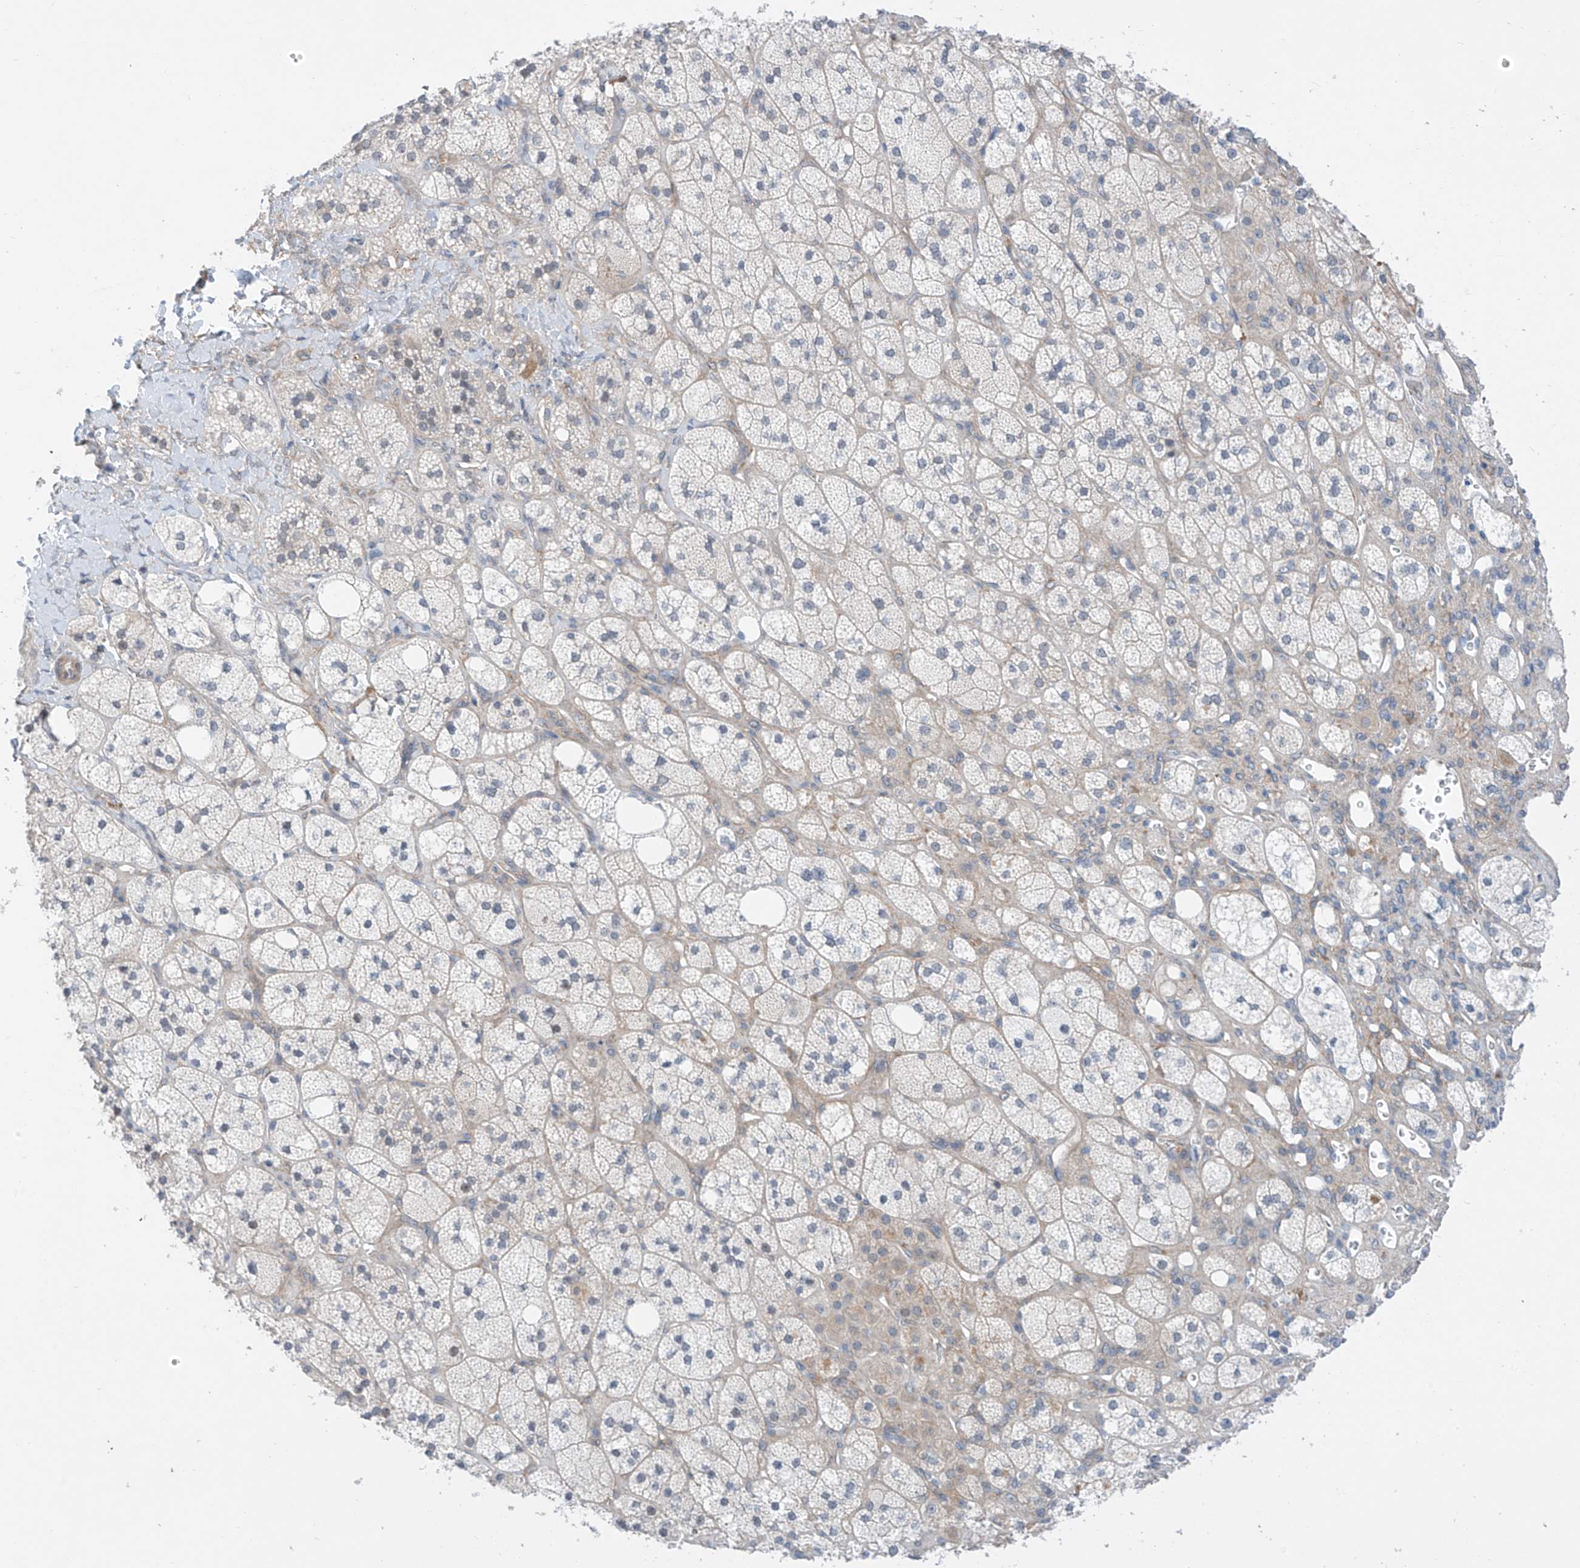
{"staining": {"intensity": "moderate", "quantity": "<25%", "location": "cytoplasmic/membranous"}, "tissue": "adrenal gland", "cell_type": "Glandular cells", "image_type": "normal", "snomed": [{"axis": "morphology", "description": "Normal tissue, NOS"}, {"axis": "topography", "description": "Adrenal gland"}], "caption": "Normal adrenal gland shows moderate cytoplasmic/membranous positivity in approximately <25% of glandular cells, visualized by immunohistochemistry. (DAB (3,3'-diaminobenzidine) IHC with brightfield microscopy, high magnification).", "gene": "ABLIM2", "patient": {"sex": "male", "age": 61}}